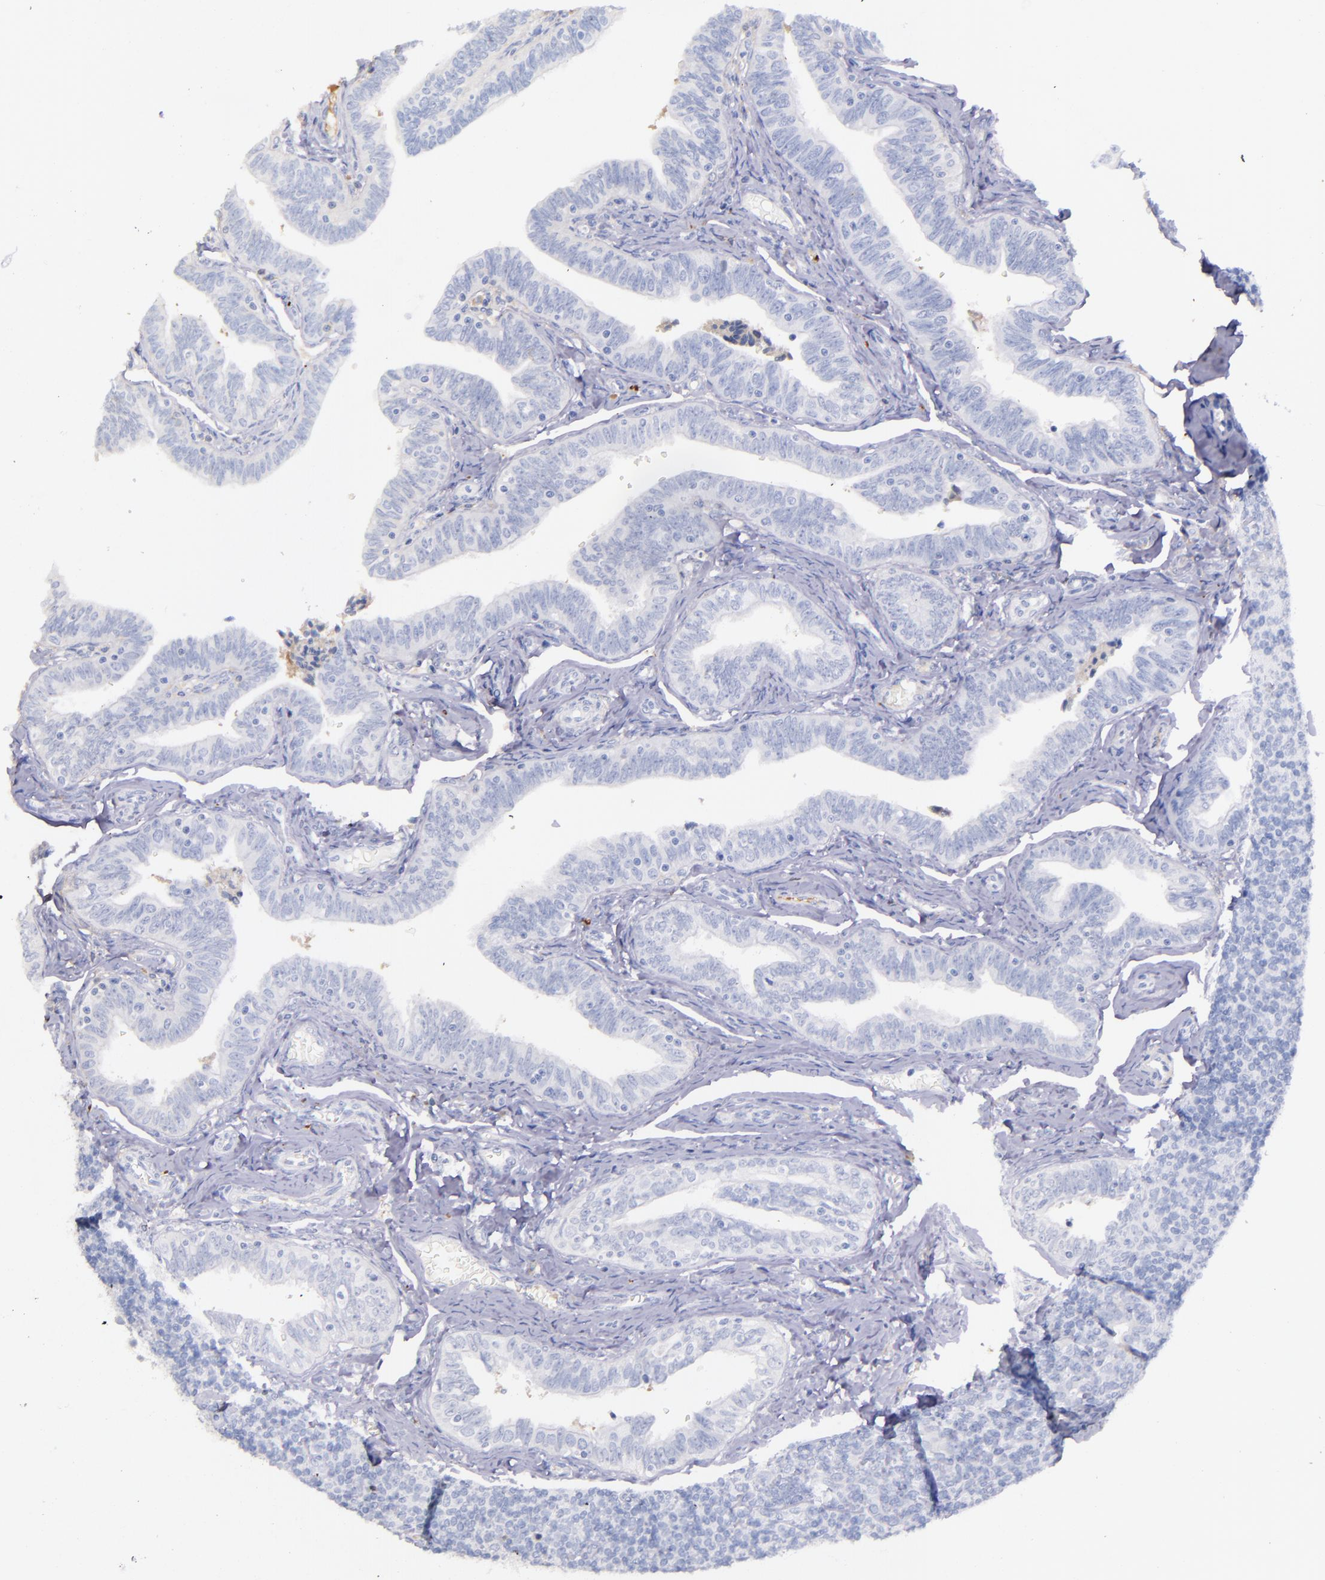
{"staining": {"intensity": "negative", "quantity": "none", "location": "none"}, "tissue": "fallopian tube", "cell_type": "Glandular cells", "image_type": "normal", "snomed": [{"axis": "morphology", "description": "Normal tissue, NOS"}, {"axis": "topography", "description": "Fallopian tube"}, {"axis": "topography", "description": "Ovary"}], "caption": "An immunohistochemistry (IHC) micrograph of normal fallopian tube is shown. There is no staining in glandular cells of fallopian tube. (Immunohistochemistry, brightfield microscopy, high magnification).", "gene": "KNG1", "patient": {"sex": "female", "age": 69}}